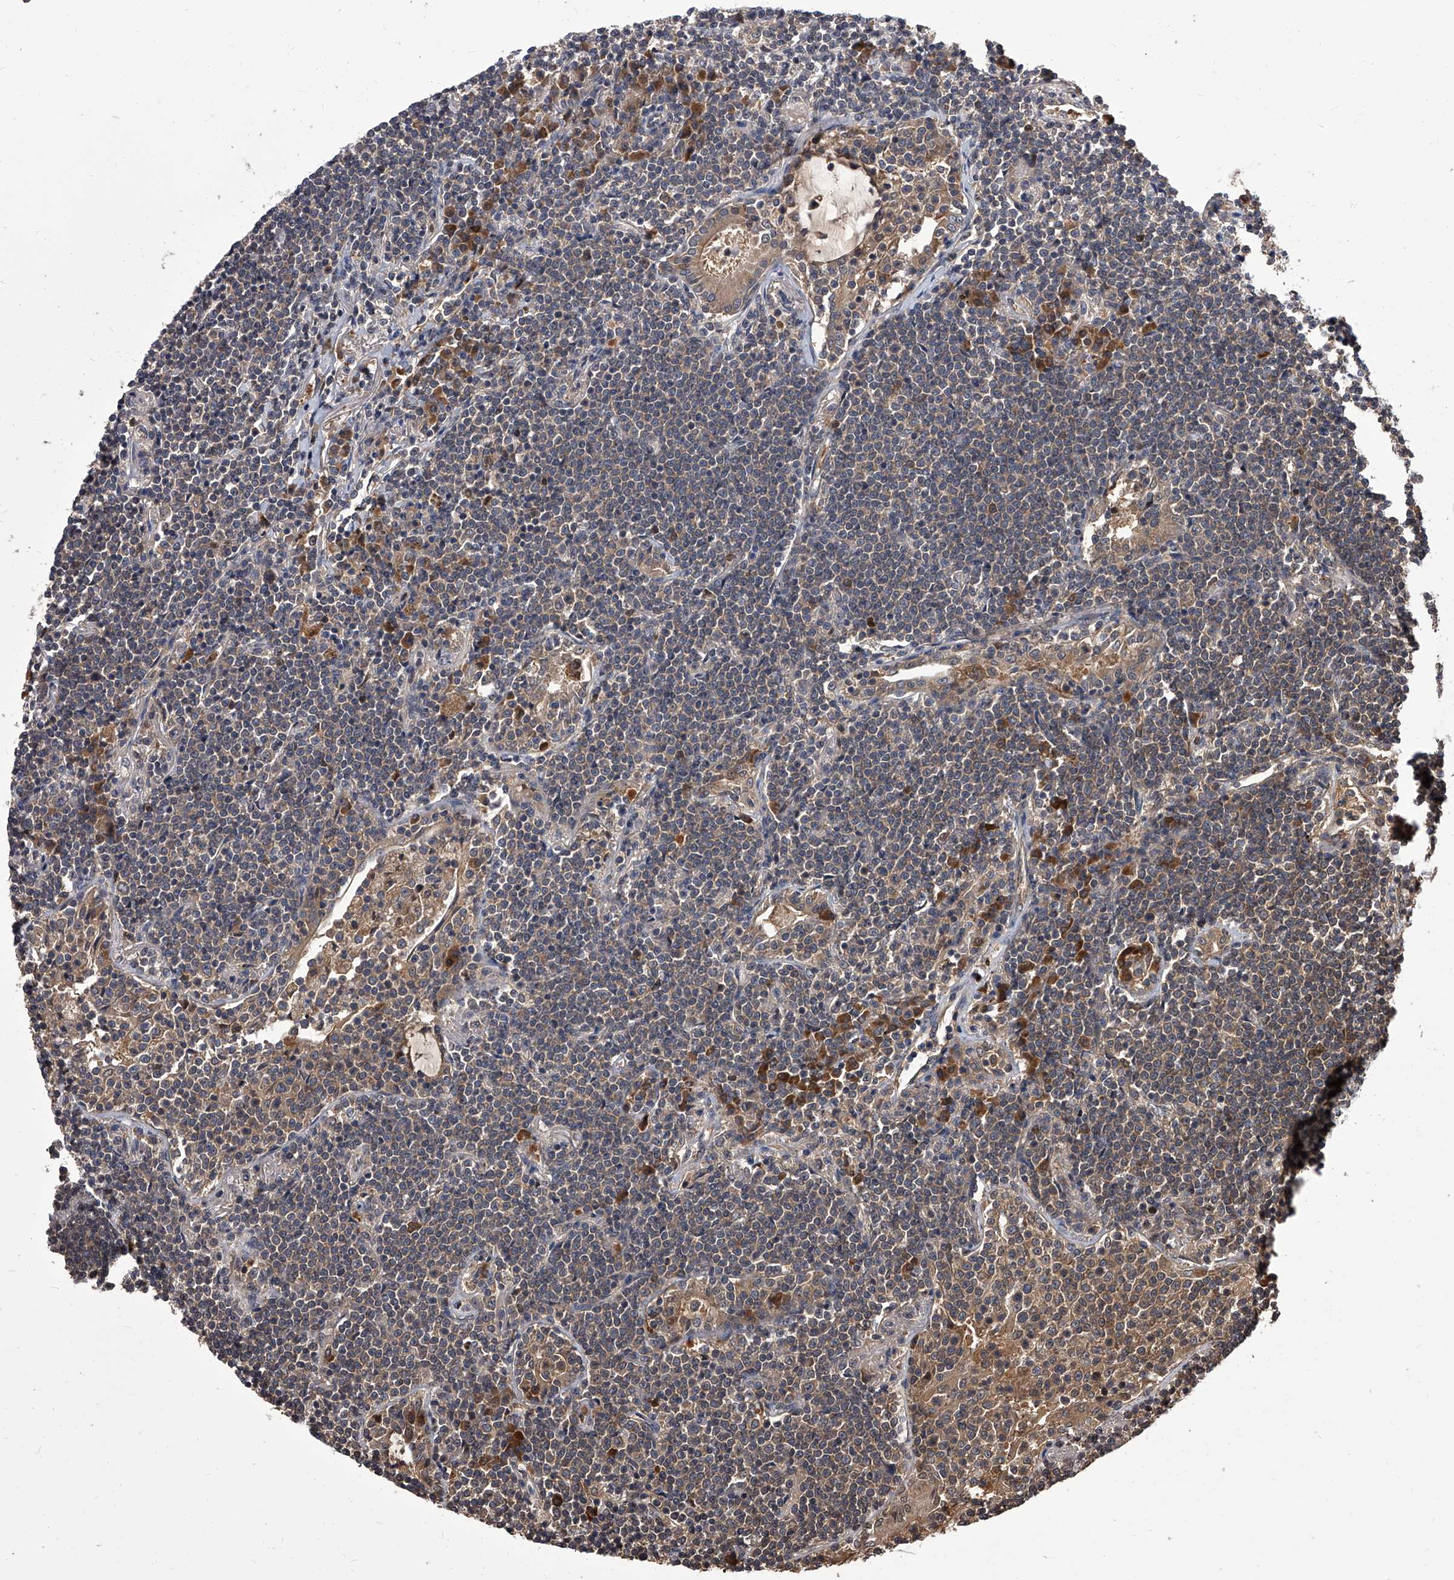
{"staining": {"intensity": "negative", "quantity": "none", "location": "none"}, "tissue": "lymphoma", "cell_type": "Tumor cells", "image_type": "cancer", "snomed": [{"axis": "morphology", "description": "Malignant lymphoma, non-Hodgkin's type, Low grade"}, {"axis": "topography", "description": "Lung"}], "caption": "This is an immunohistochemistry histopathology image of malignant lymphoma, non-Hodgkin's type (low-grade). There is no staining in tumor cells.", "gene": "SLC18B1", "patient": {"sex": "female", "age": 71}}